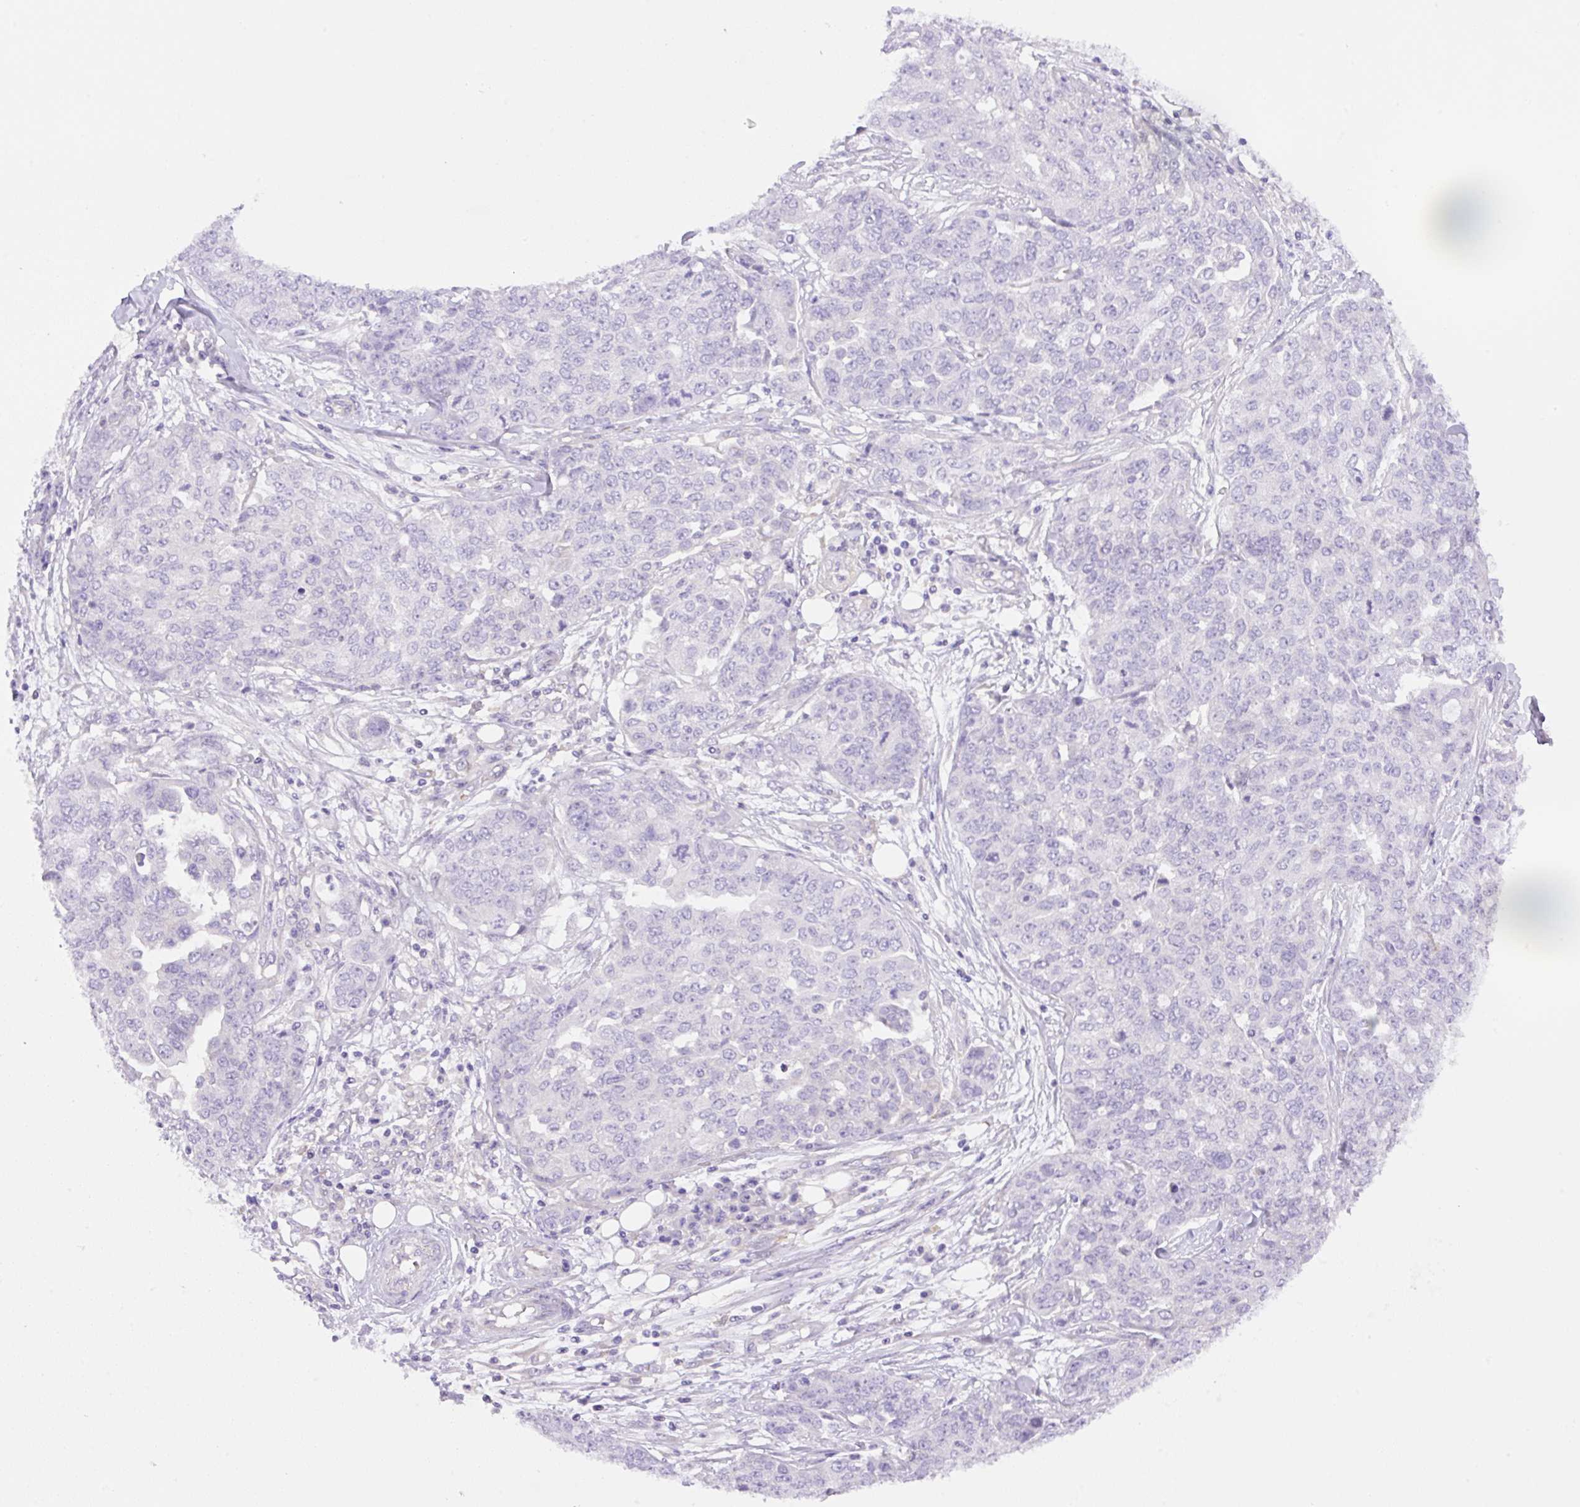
{"staining": {"intensity": "negative", "quantity": "none", "location": "none"}, "tissue": "ovarian cancer", "cell_type": "Tumor cells", "image_type": "cancer", "snomed": [{"axis": "morphology", "description": "Cystadenocarcinoma, serous, NOS"}, {"axis": "topography", "description": "Soft tissue"}, {"axis": "topography", "description": "Ovary"}], "caption": "The immunohistochemistry micrograph has no significant positivity in tumor cells of ovarian cancer tissue. (Brightfield microscopy of DAB immunohistochemistry at high magnification).", "gene": "CAMK2B", "patient": {"sex": "female", "age": 57}}